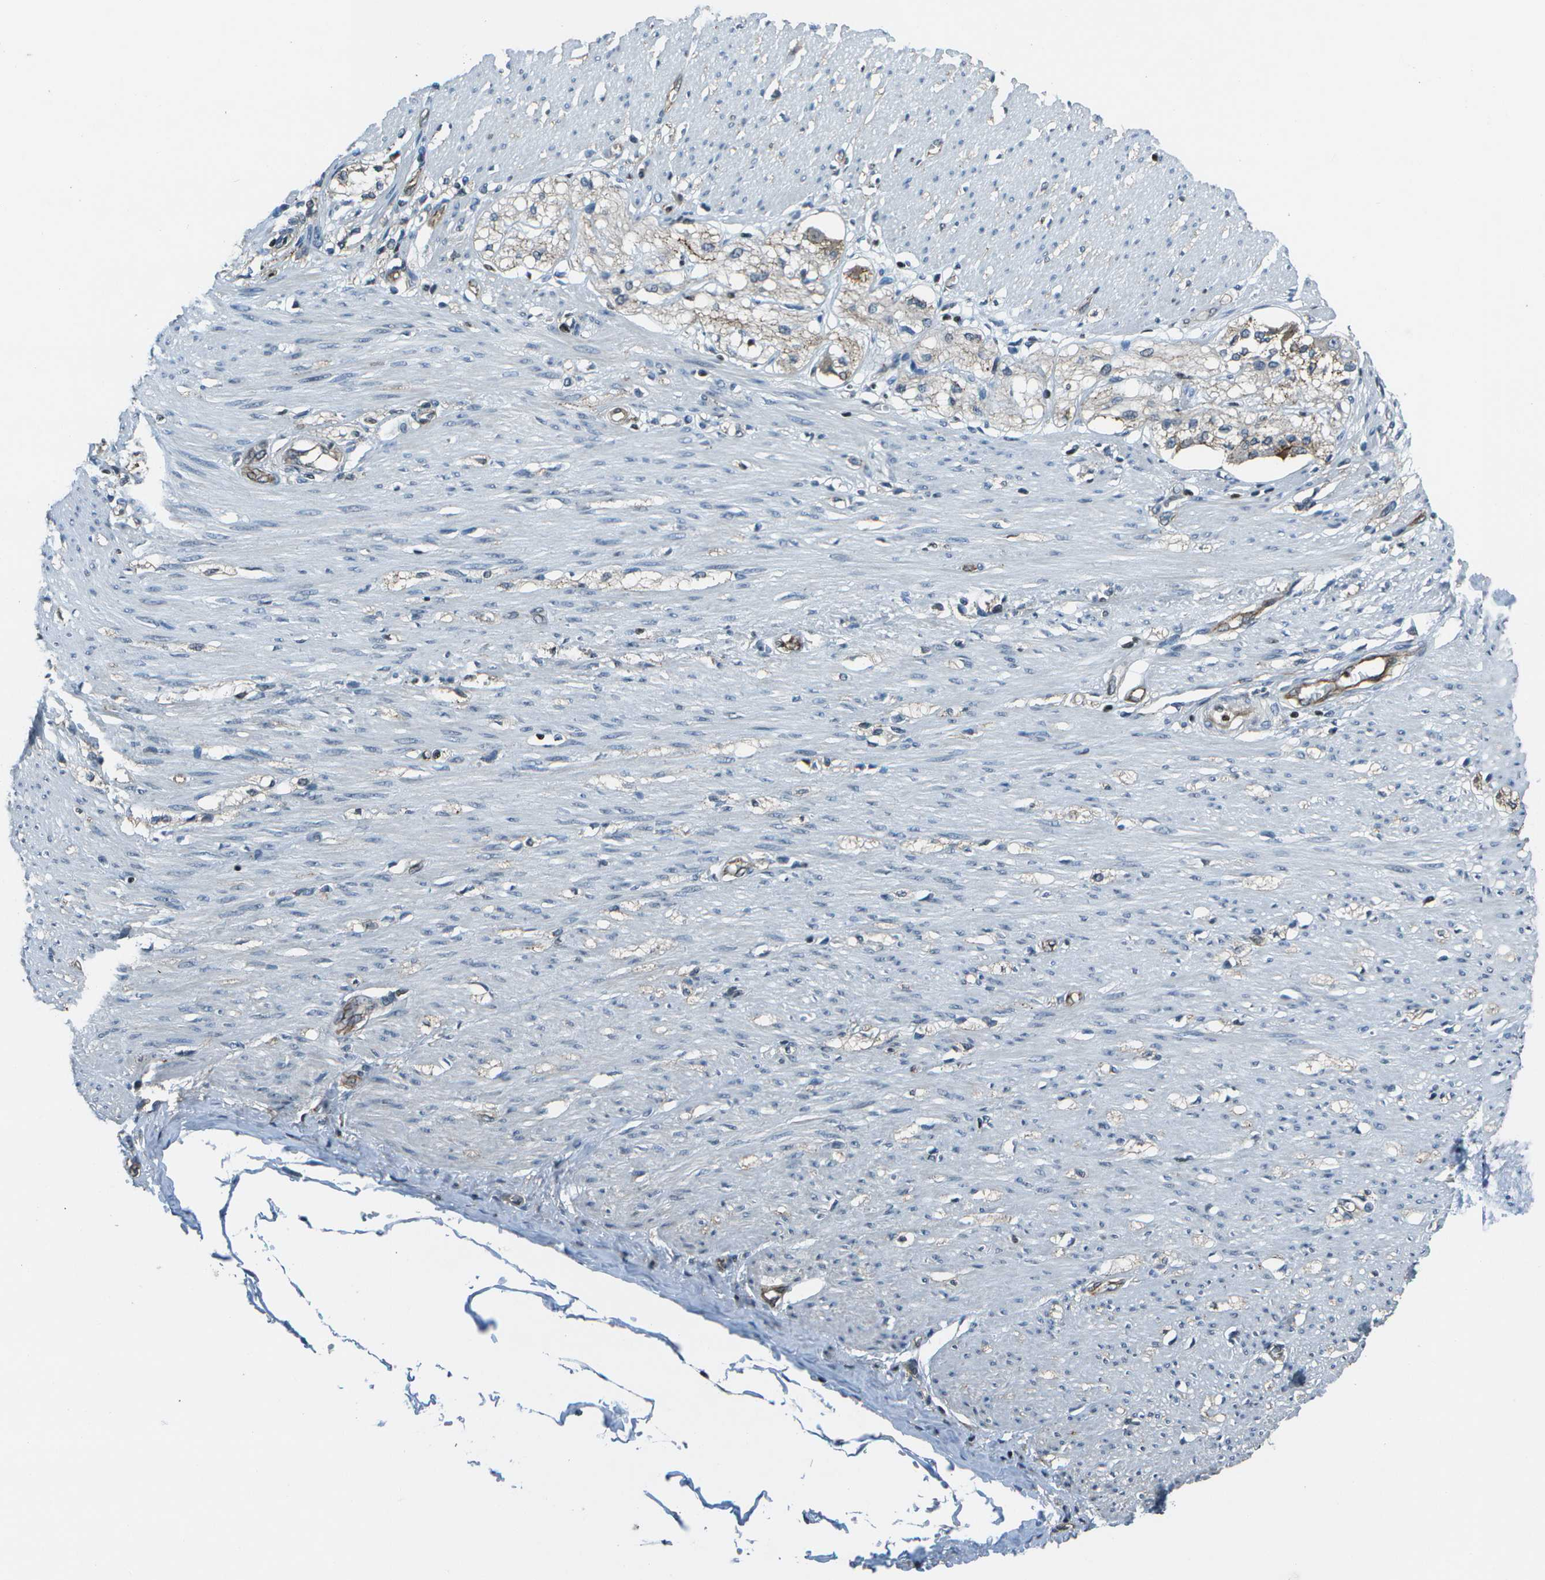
{"staining": {"intensity": "negative", "quantity": "none", "location": "none"}, "tissue": "adipose tissue", "cell_type": "Adipocytes", "image_type": "normal", "snomed": [{"axis": "morphology", "description": "Normal tissue, NOS"}, {"axis": "morphology", "description": "Adenocarcinoma, NOS"}, {"axis": "topography", "description": "Colon"}, {"axis": "topography", "description": "Peripheral nerve tissue"}], "caption": "This is a image of IHC staining of benign adipose tissue, which shows no staining in adipocytes. Brightfield microscopy of immunohistochemistry (IHC) stained with DAB (brown) and hematoxylin (blue), captured at high magnification.", "gene": "PDLIM1", "patient": {"sex": "male", "age": 14}}